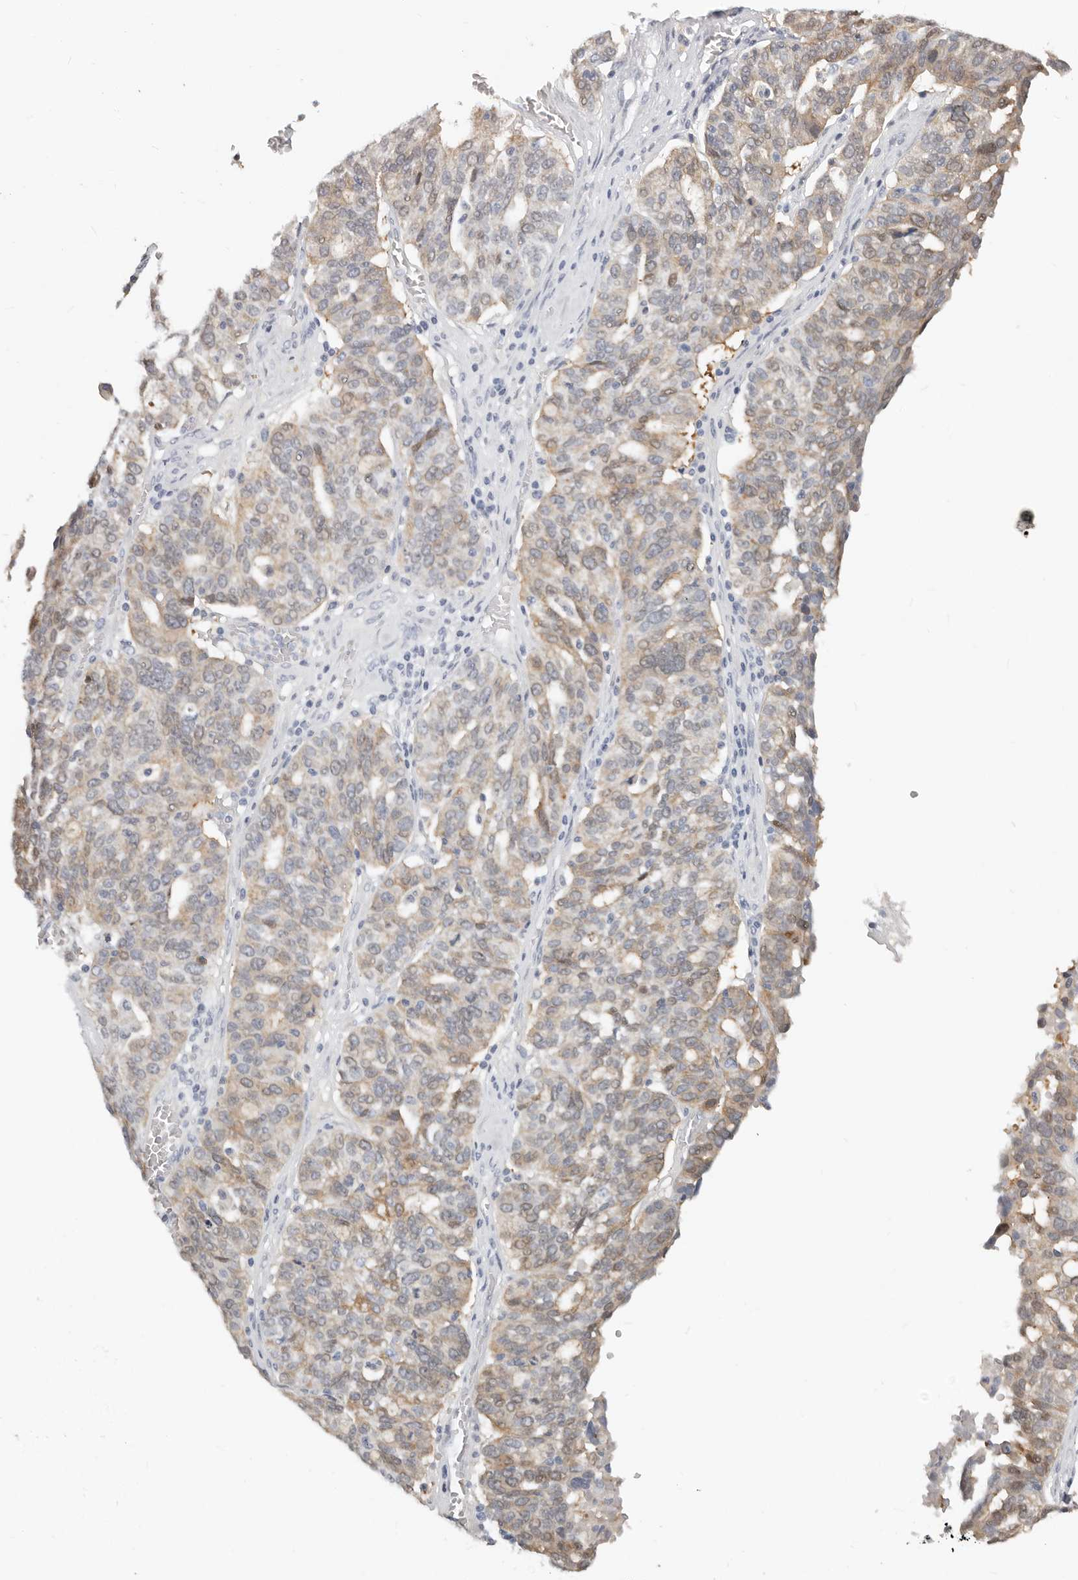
{"staining": {"intensity": "moderate", "quantity": "25%-75%", "location": "cytoplasmic/membranous"}, "tissue": "ovarian cancer", "cell_type": "Tumor cells", "image_type": "cancer", "snomed": [{"axis": "morphology", "description": "Cystadenocarcinoma, serous, NOS"}, {"axis": "topography", "description": "Ovary"}], "caption": "About 25%-75% of tumor cells in human ovarian cancer (serous cystadenocarcinoma) display moderate cytoplasmic/membranous protein positivity as visualized by brown immunohistochemical staining.", "gene": "TMEM63B", "patient": {"sex": "female", "age": 59}}